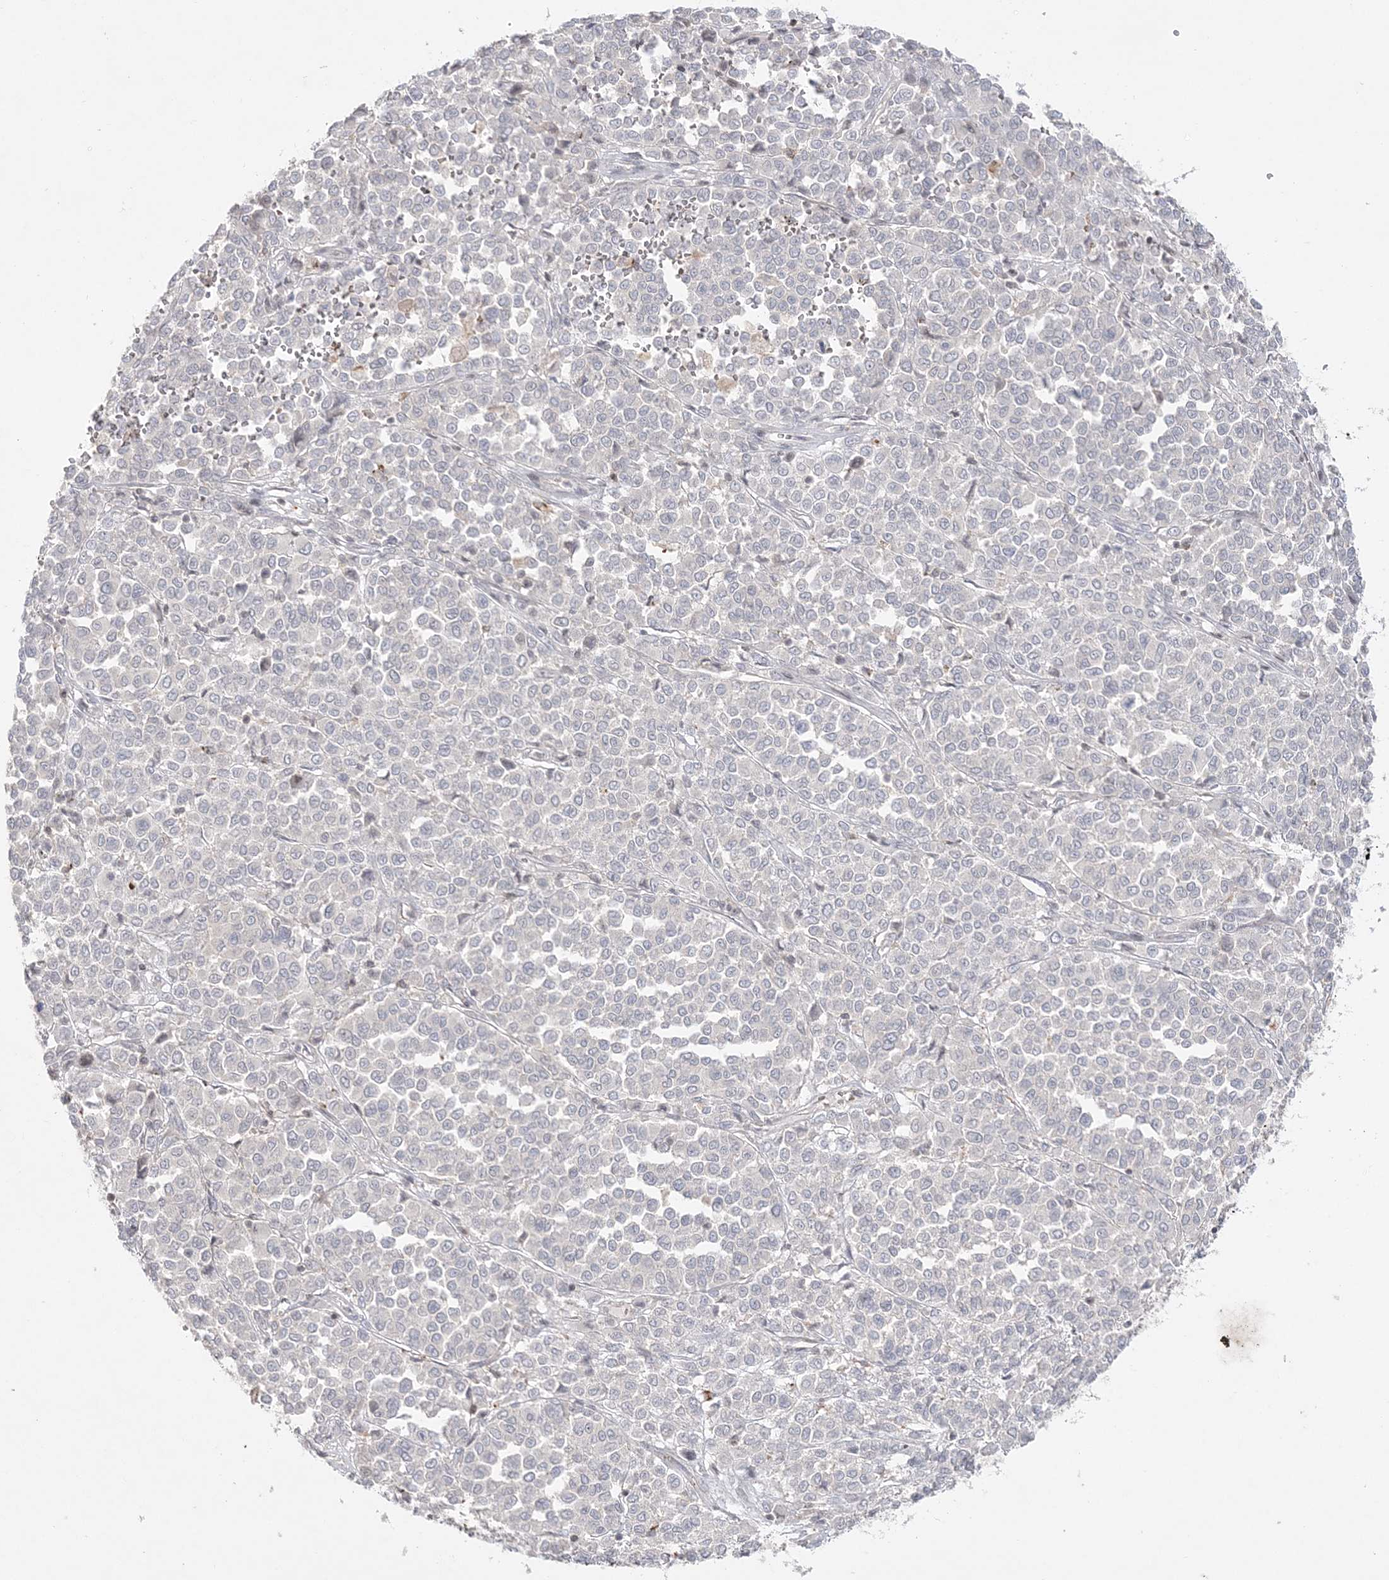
{"staining": {"intensity": "negative", "quantity": "none", "location": "none"}, "tissue": "melanoma", "cell_type": "Tumor cells", "image_type": "cancer", "snomed": [{"axis": "morphology", "description": "Malignant melanoma, Metastatic site"}, {"axis": "topography", "description": "Pancreas"}], "caption": "This is an IHC micrograph of human melanoma. There is no expression in tumor cells.", "gene": "SH3BP4", "patient": {"sex": "female", "age": 30}}